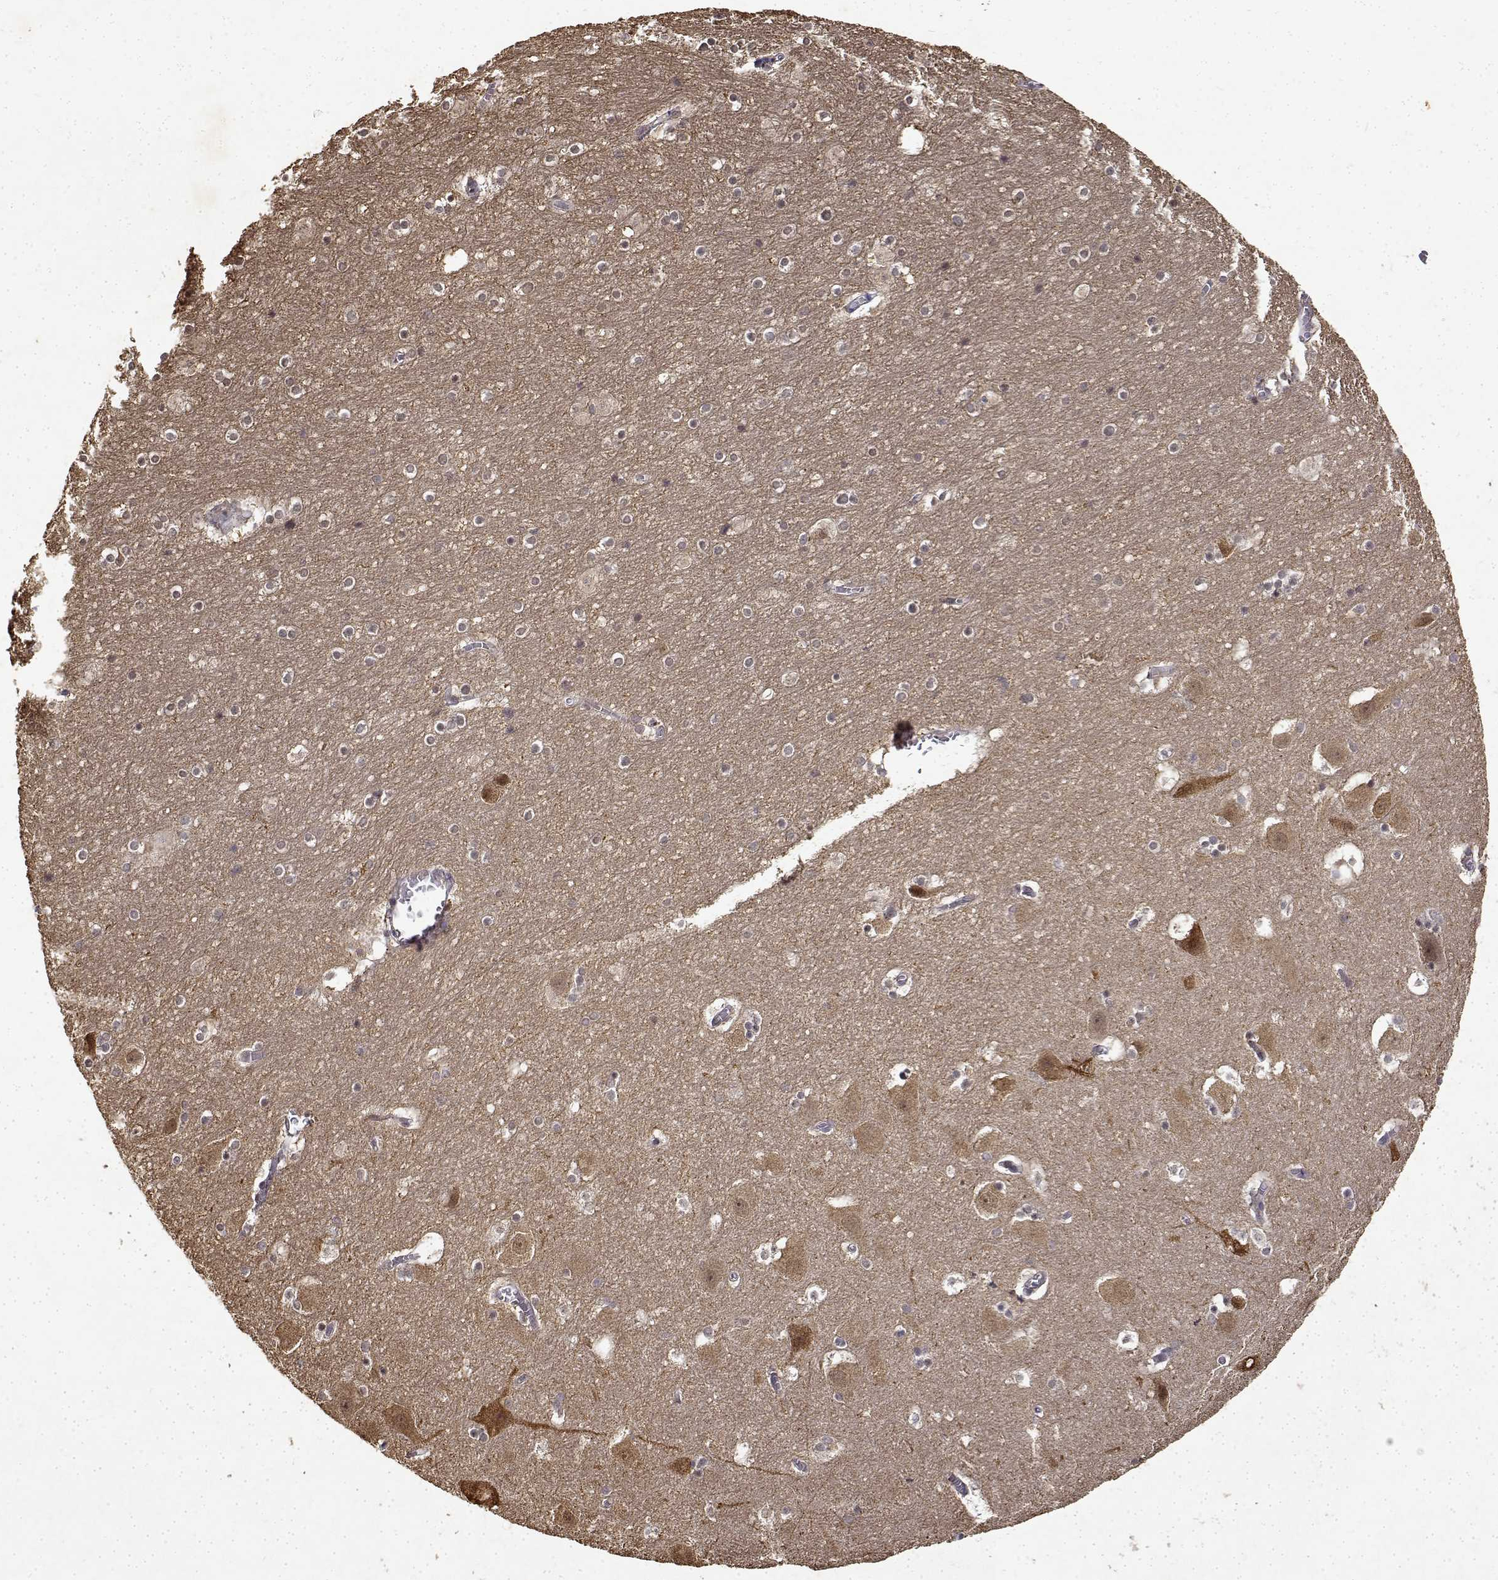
{"staining": {"intensity": "weak", "quantity": "<25%", "location": "cytoplasmic/membranous"}, "tissue": "hippocampus", "cell_type": "Glial cells", "image_type": "normal", "snomed": [{"axis": "morphology", "description": "Normal tissue, NOS"}, {"axis": "topography", "description": "Hippocampus"}], "caption": "DAB immunohistochemical staining of benign human hippocampus shows no significant positivity in glial cells.", "gene": "BDNF", "patient": {"sex": "male", "age": 45}}